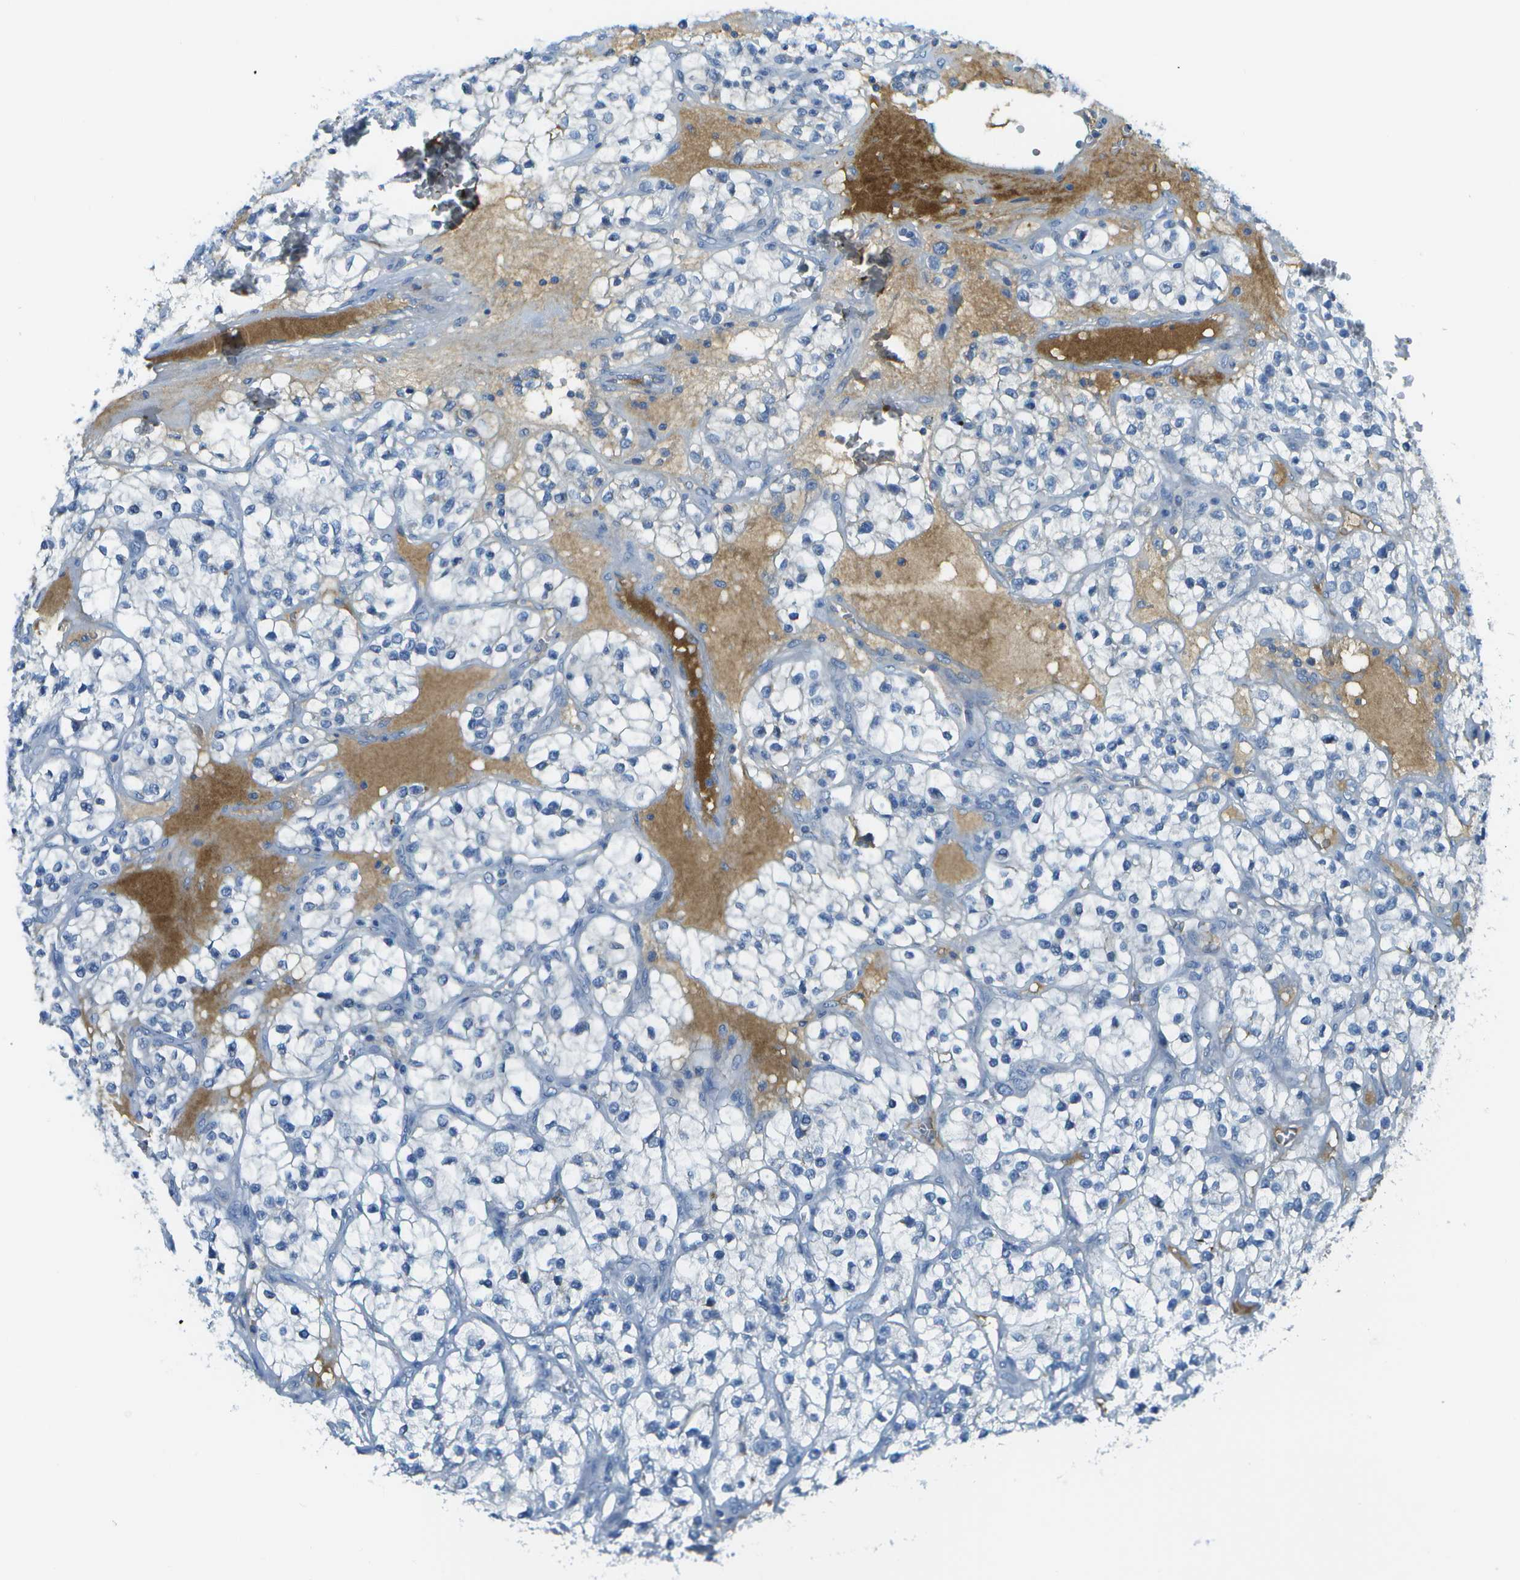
{"staining": {"intensity": "negative", "quantity": "none", "location": "none"}, "tissue": "renal cancer", "cell_type": "Tumor cells", "image_type": "cancer", "snomed": [{"axis": "morphology", "description": "Adenocarcinoma, NOS"}, {"axis": "topography", "description": "Kidney"}], "caption": "This is a photomicrograph of immunohistochemistry staining of renal adenocarcinoma, which shows no staining in tumor cells.", "gene": "C1S", "patient": {"sex": "female", "age": 57}}